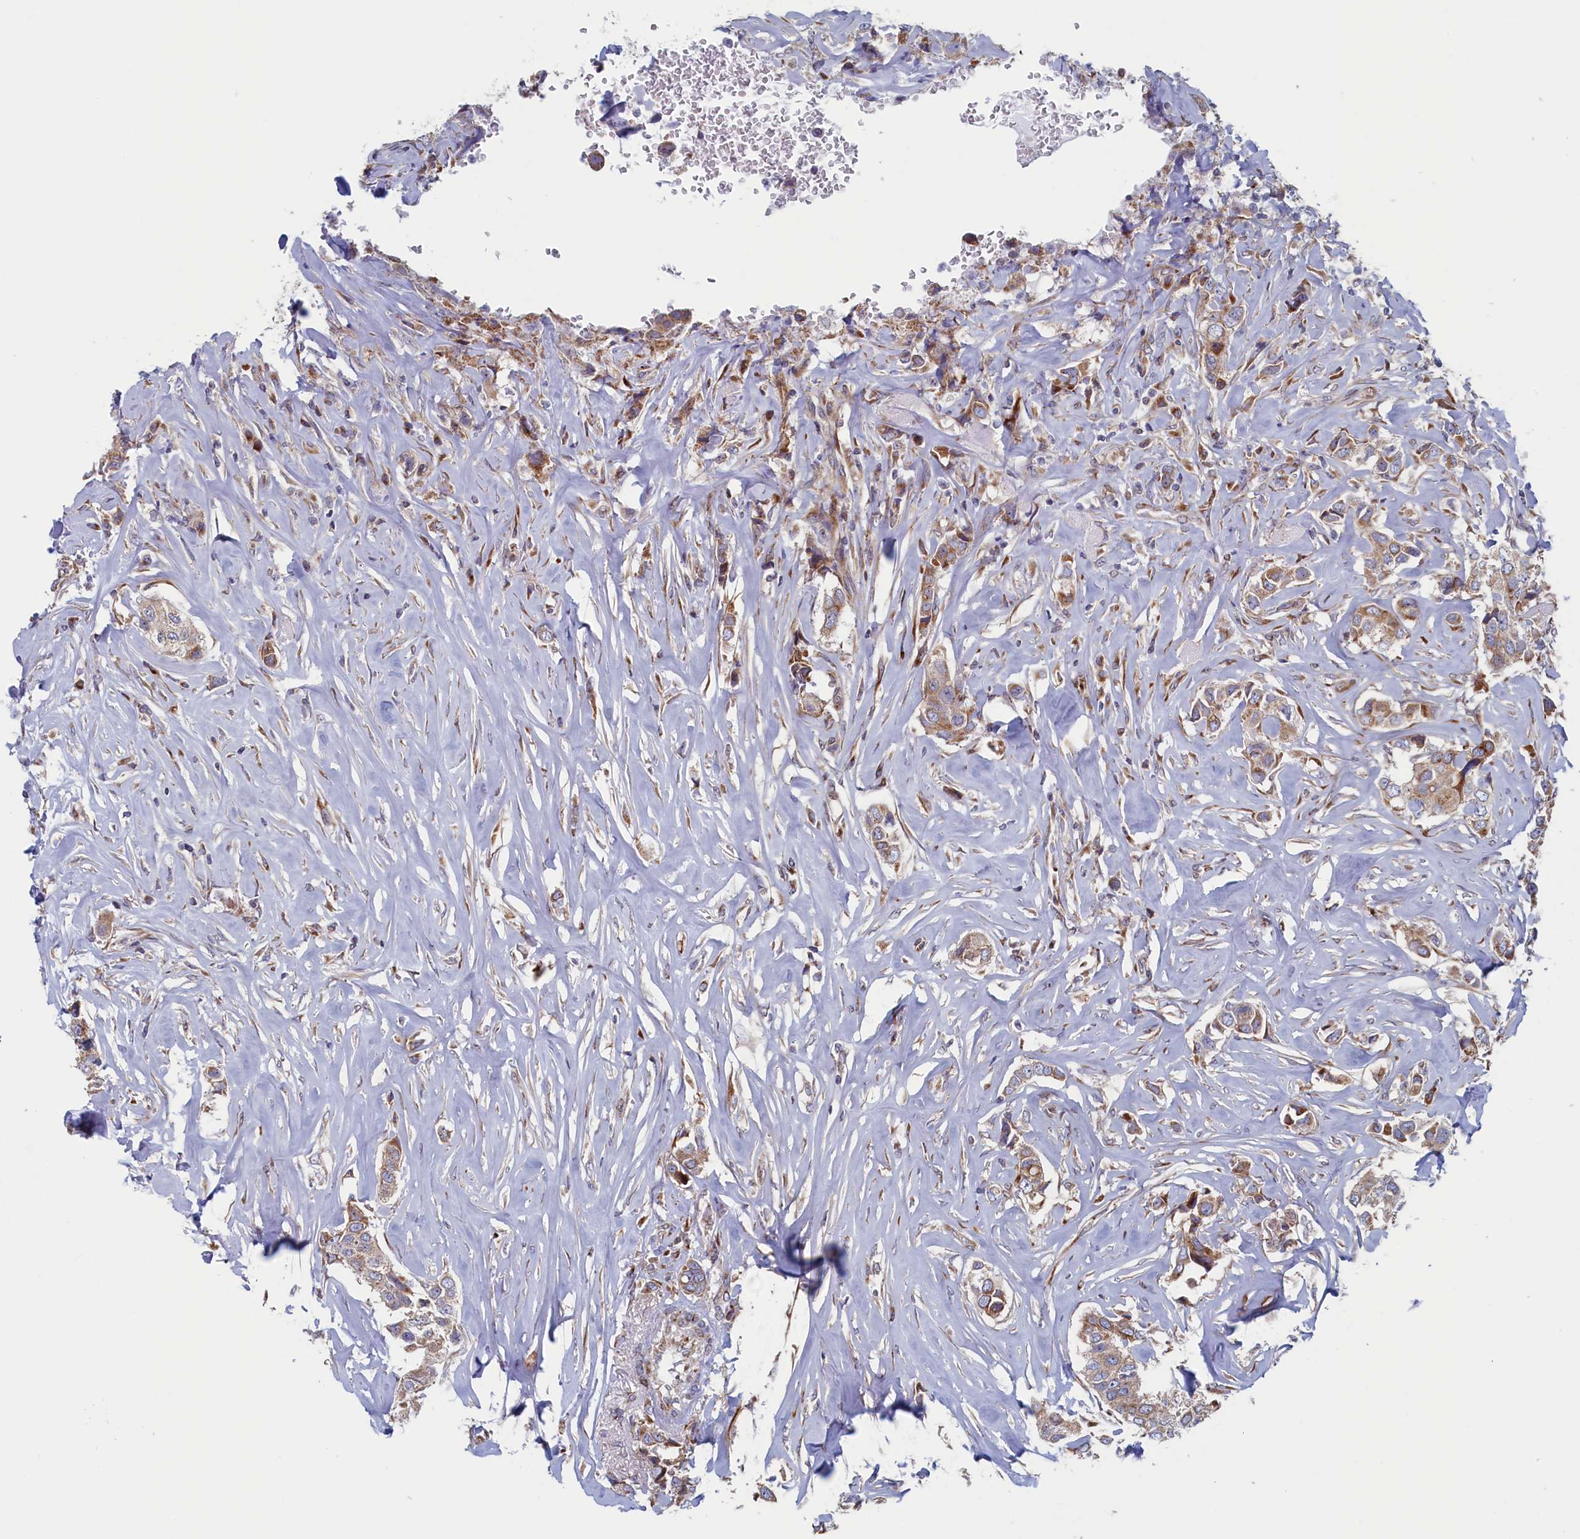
{"staining": {"intensity": "weak", "quantity": "25%-75%", "location": "cytoplasmic/membranous"}, "tissue": "breast cancer", "cell_type": "Tumor cells", "image_type": "cancer", "snomed": [{"axis": "morphology", "description": "Duct carcinoma"}, {"axis": "topography", "description": "Breast"}], "caption": "Protein staining of breast cancer tissue demonstrates weak cytoplasmic/membranous staining in approximately 25%-75% of tumor cells.", "gene": "MTFMT", "patient": {"sex": "female", "age": 80}}